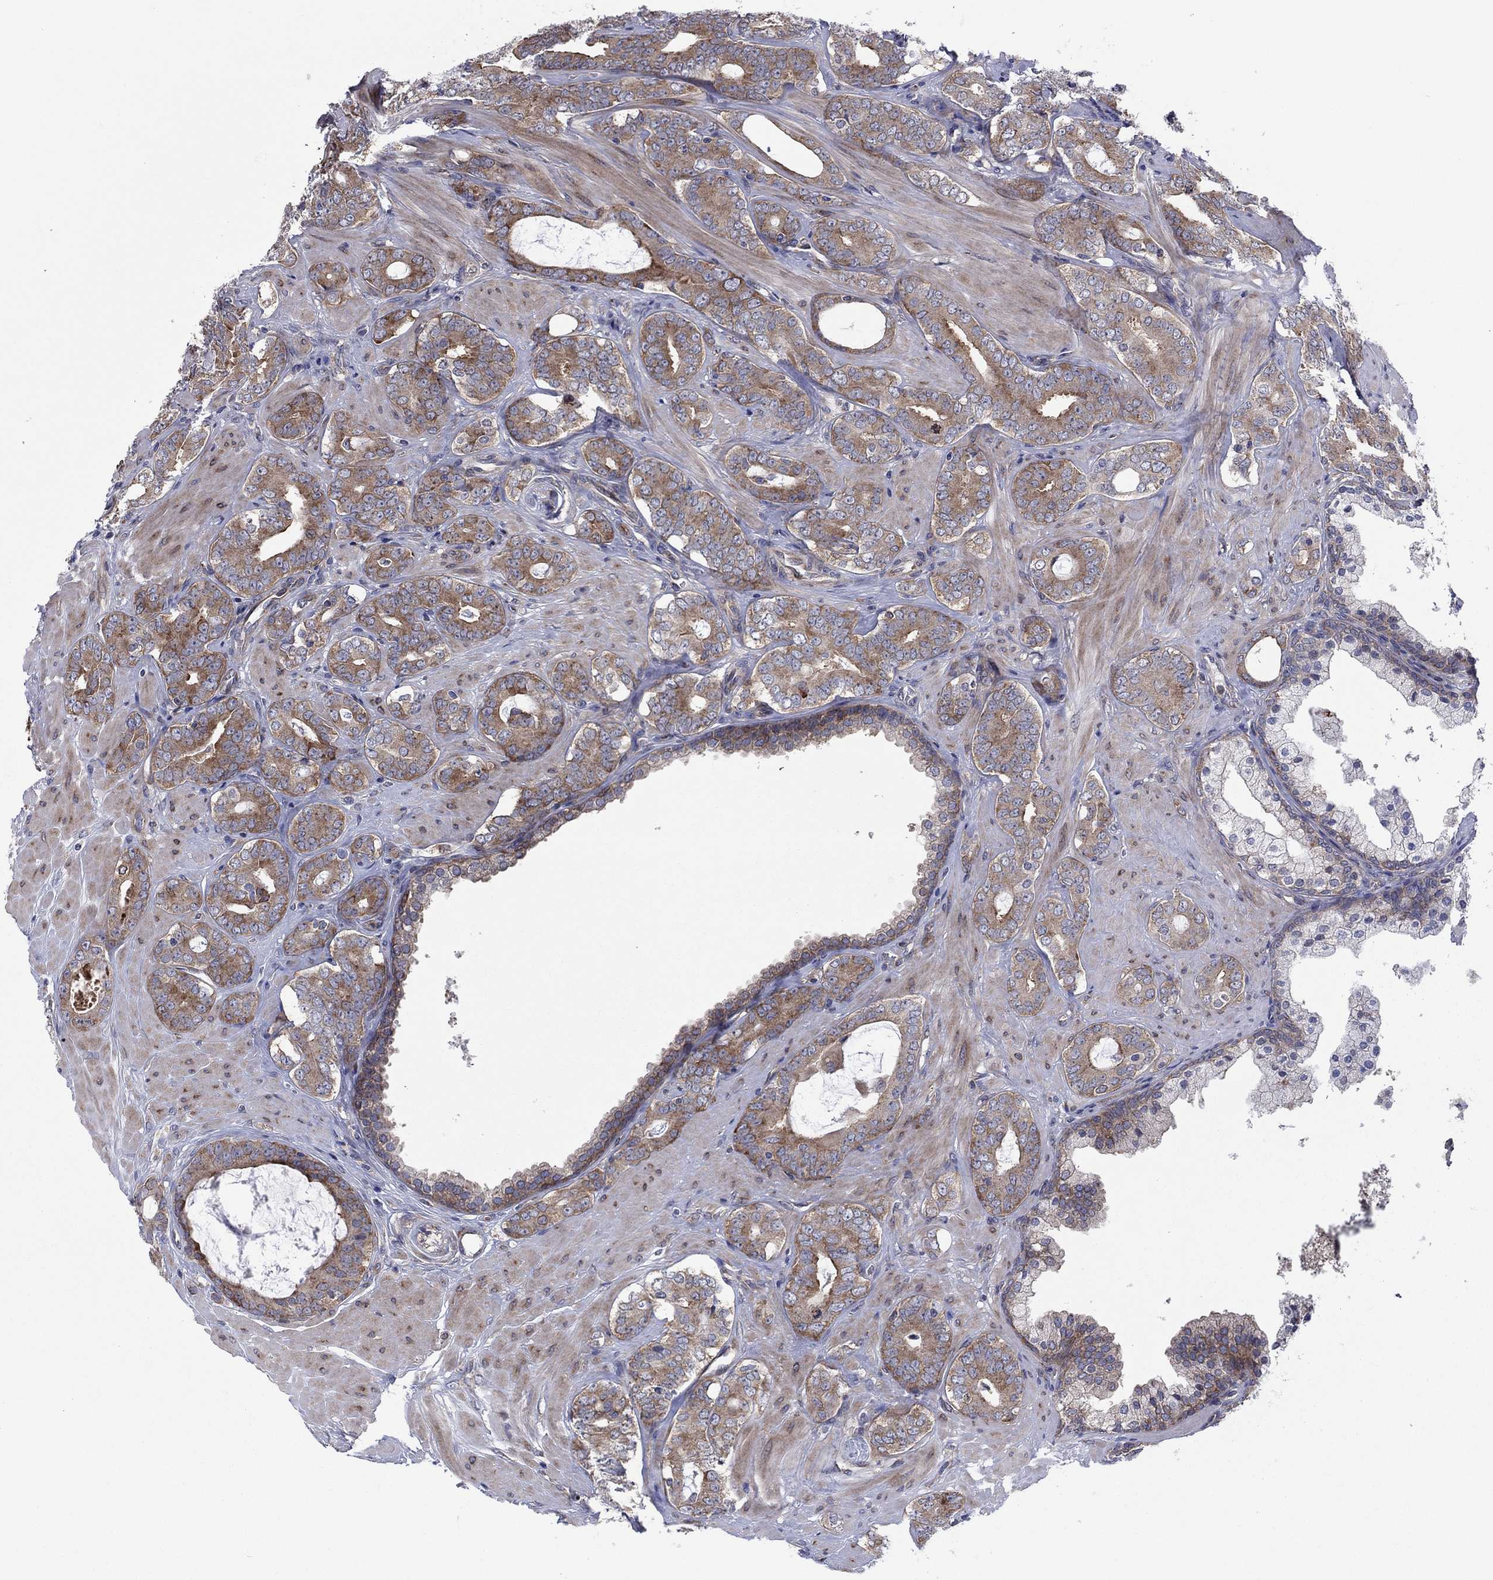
{"staining": {"intensity": "moderate", "quantity": ">75%", "location": "cytoplasmic/membranous"}, "tissue": "prostate cancer", "cell_type": "Tumor cells", "image_type": "cancer", "snomed": [{"axis": "morphology", "description": "Adenocarcinoma, NOS"}, {"axis": "topography", "description": "Prostate"}], "caption": "Moderate cytoplasmic/membranous protein staining is present in approximately >75% of tumor cells in prostate cancer.", "gene": "GPR155", "patient": {"sex": "male", "age": 55}}